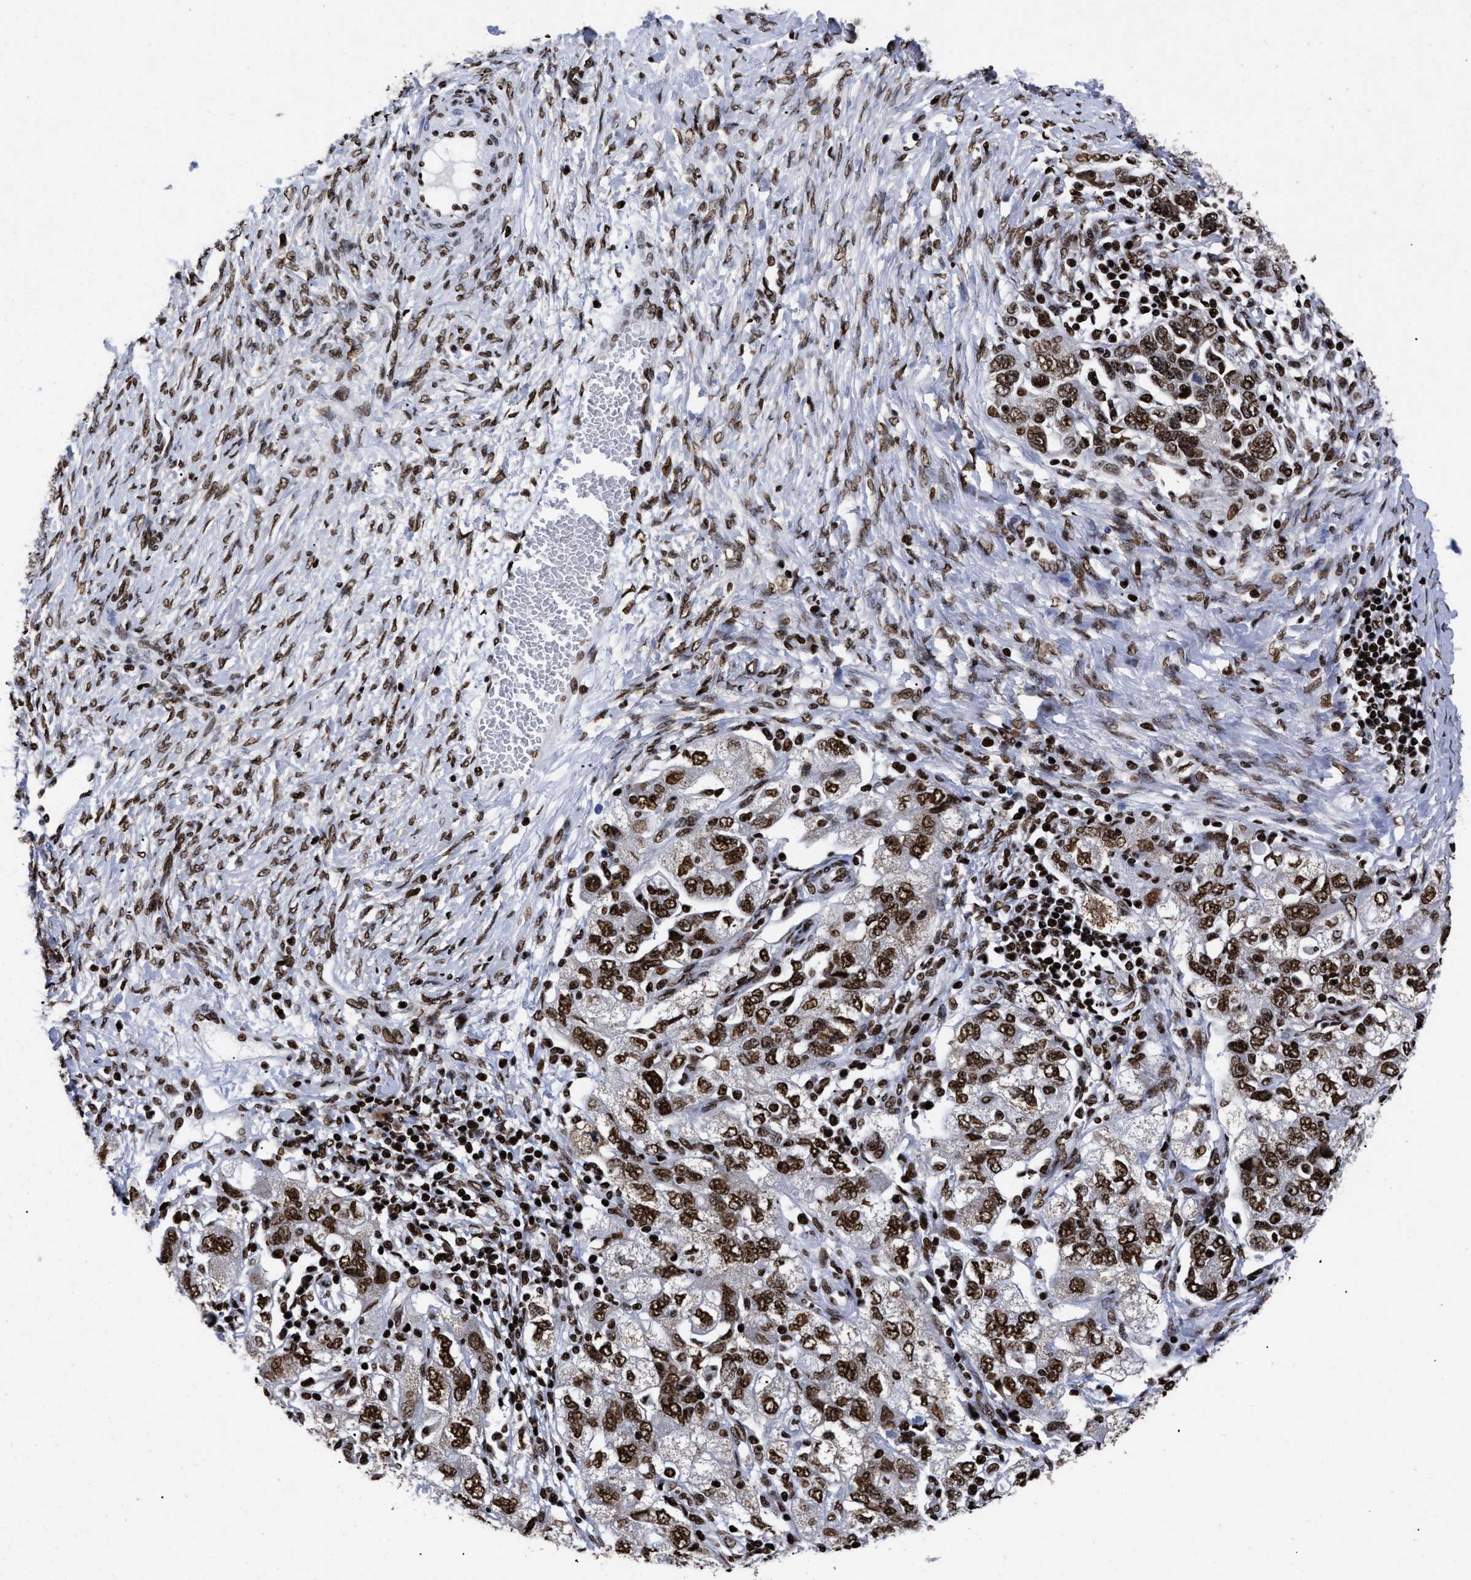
{"staining": {"intensity": "strong", "quantity": ">75%", "location": "nuclear"}, "tissue": "ovarian cancer", "cell_type": "Tumor cells", "image_type": "cancer", "snomed": [{"axis": "morphology", "description": "Carcinoma, NOS"}, {"axis": "morphology", "description": "Cystadenocarcinoma, serous, NOS"}, {"axis": "topography", "description": "Ovary"}], "caption": "DAB immunohistochemical staining of ovarian carcinoma shows strong nuclear protein staining in approximately >75% of tumor cells. Using DAB (3,3'-diaminobenzidine) (brown) and hematoxylin (blue) stains, captured at high magnification using brightfield microscopy.", "gene": "CALHM3", "patient": {"sex": "female", "age": 69}}